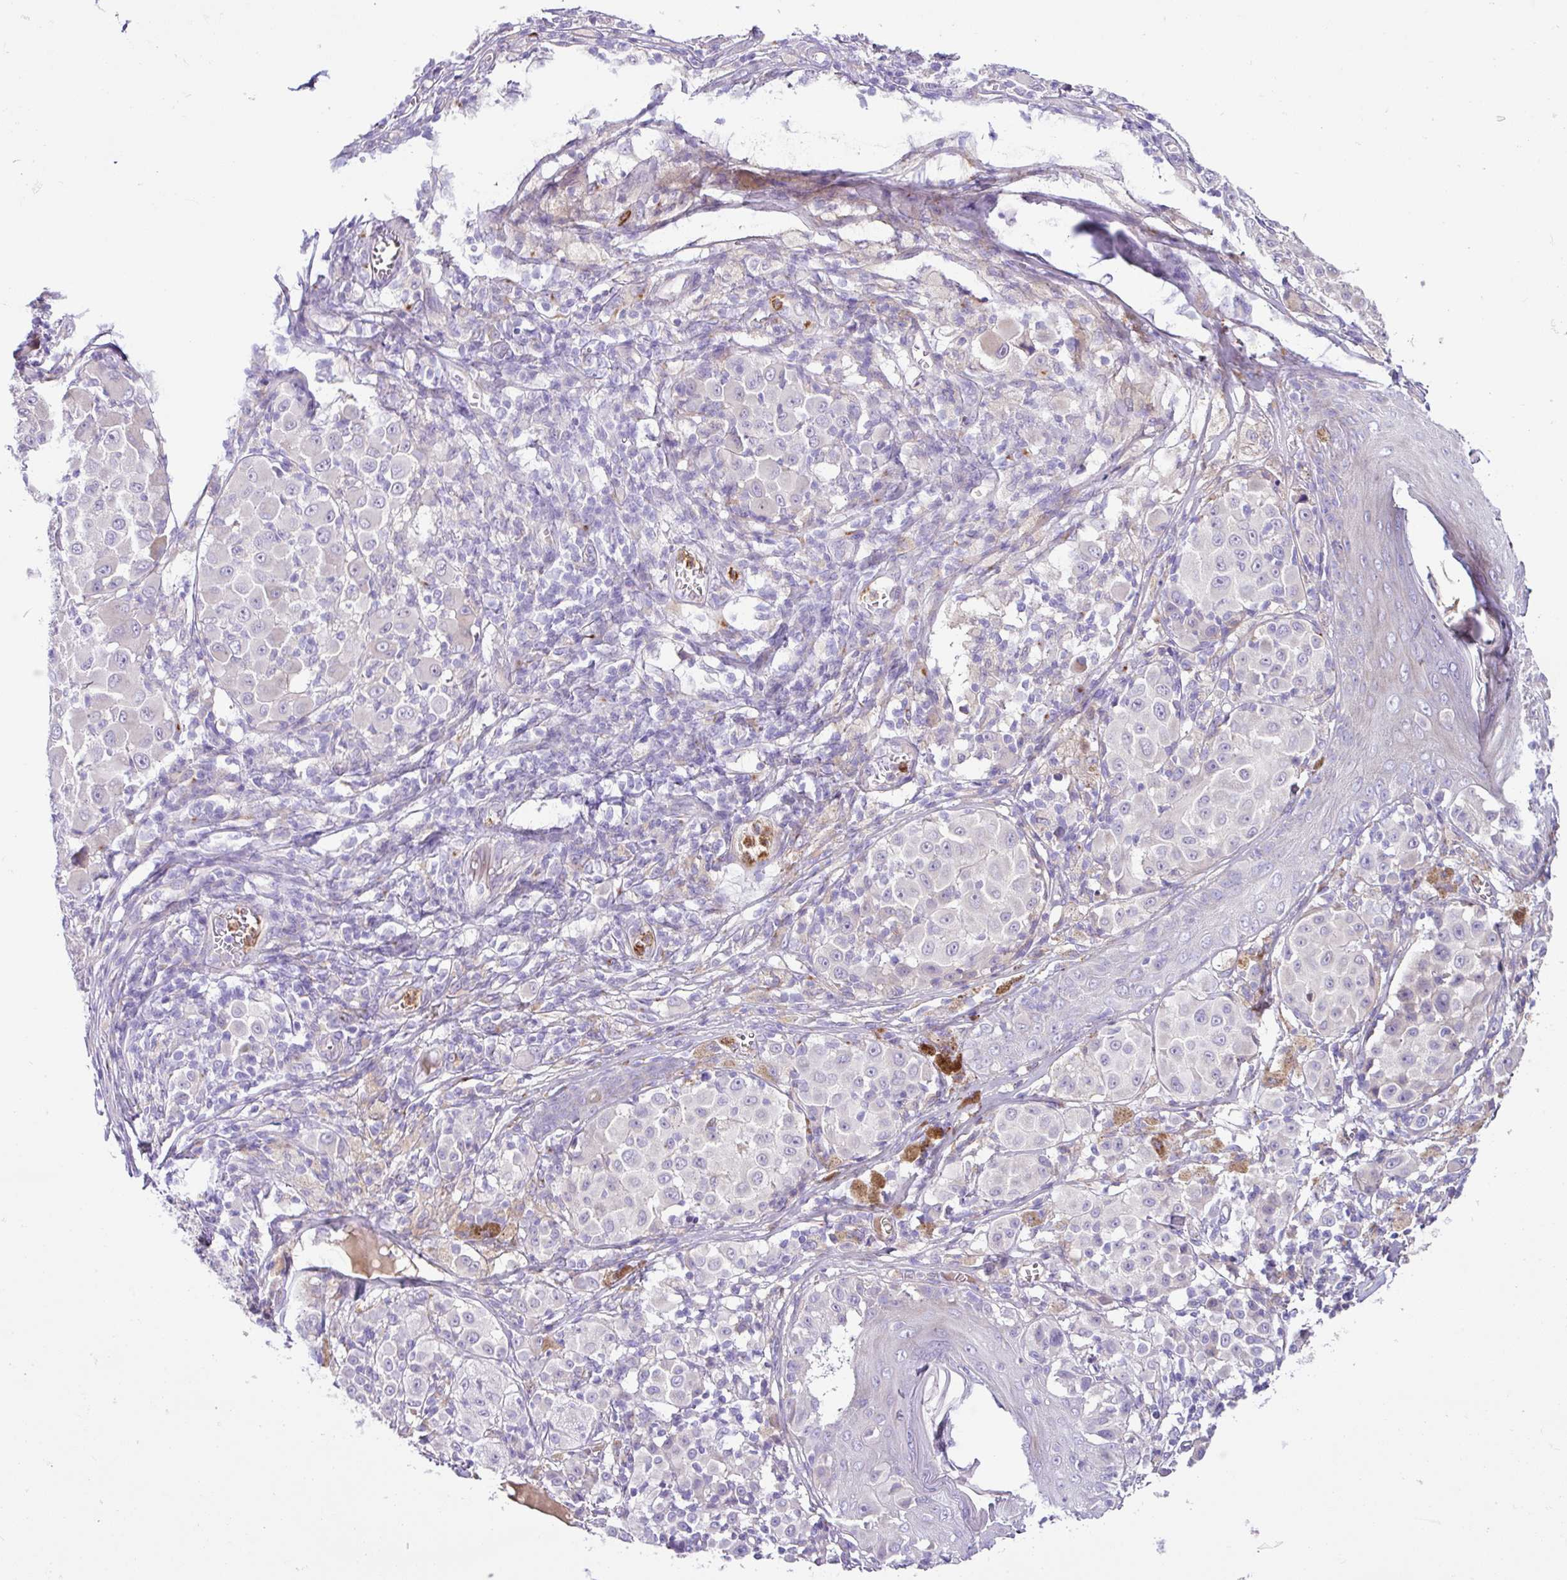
{"staining": {"intensity": "negative", "quantity": "none", "location": "none"}, "tissue": "melanoma", "cell_type": "Tumor cells", "image_type": "cancer", "snomed": [{"axis": "morphology", "description": "Malignant melanoma, NOS"}, {"axis": "topography", "description": "Skin"}], "caption": "A micrograph of human malignant melanoma is negative for staining in tumor cells. (Stains: DAB (3,3'-diaminobenzidine) immunohistochemistry (IHC) with hematoxylin counter stain, Microscopy: brightfield microscopy at high magnification).", "gene": "CRISP3", "patient": {"sex": "female", "age": 43}}